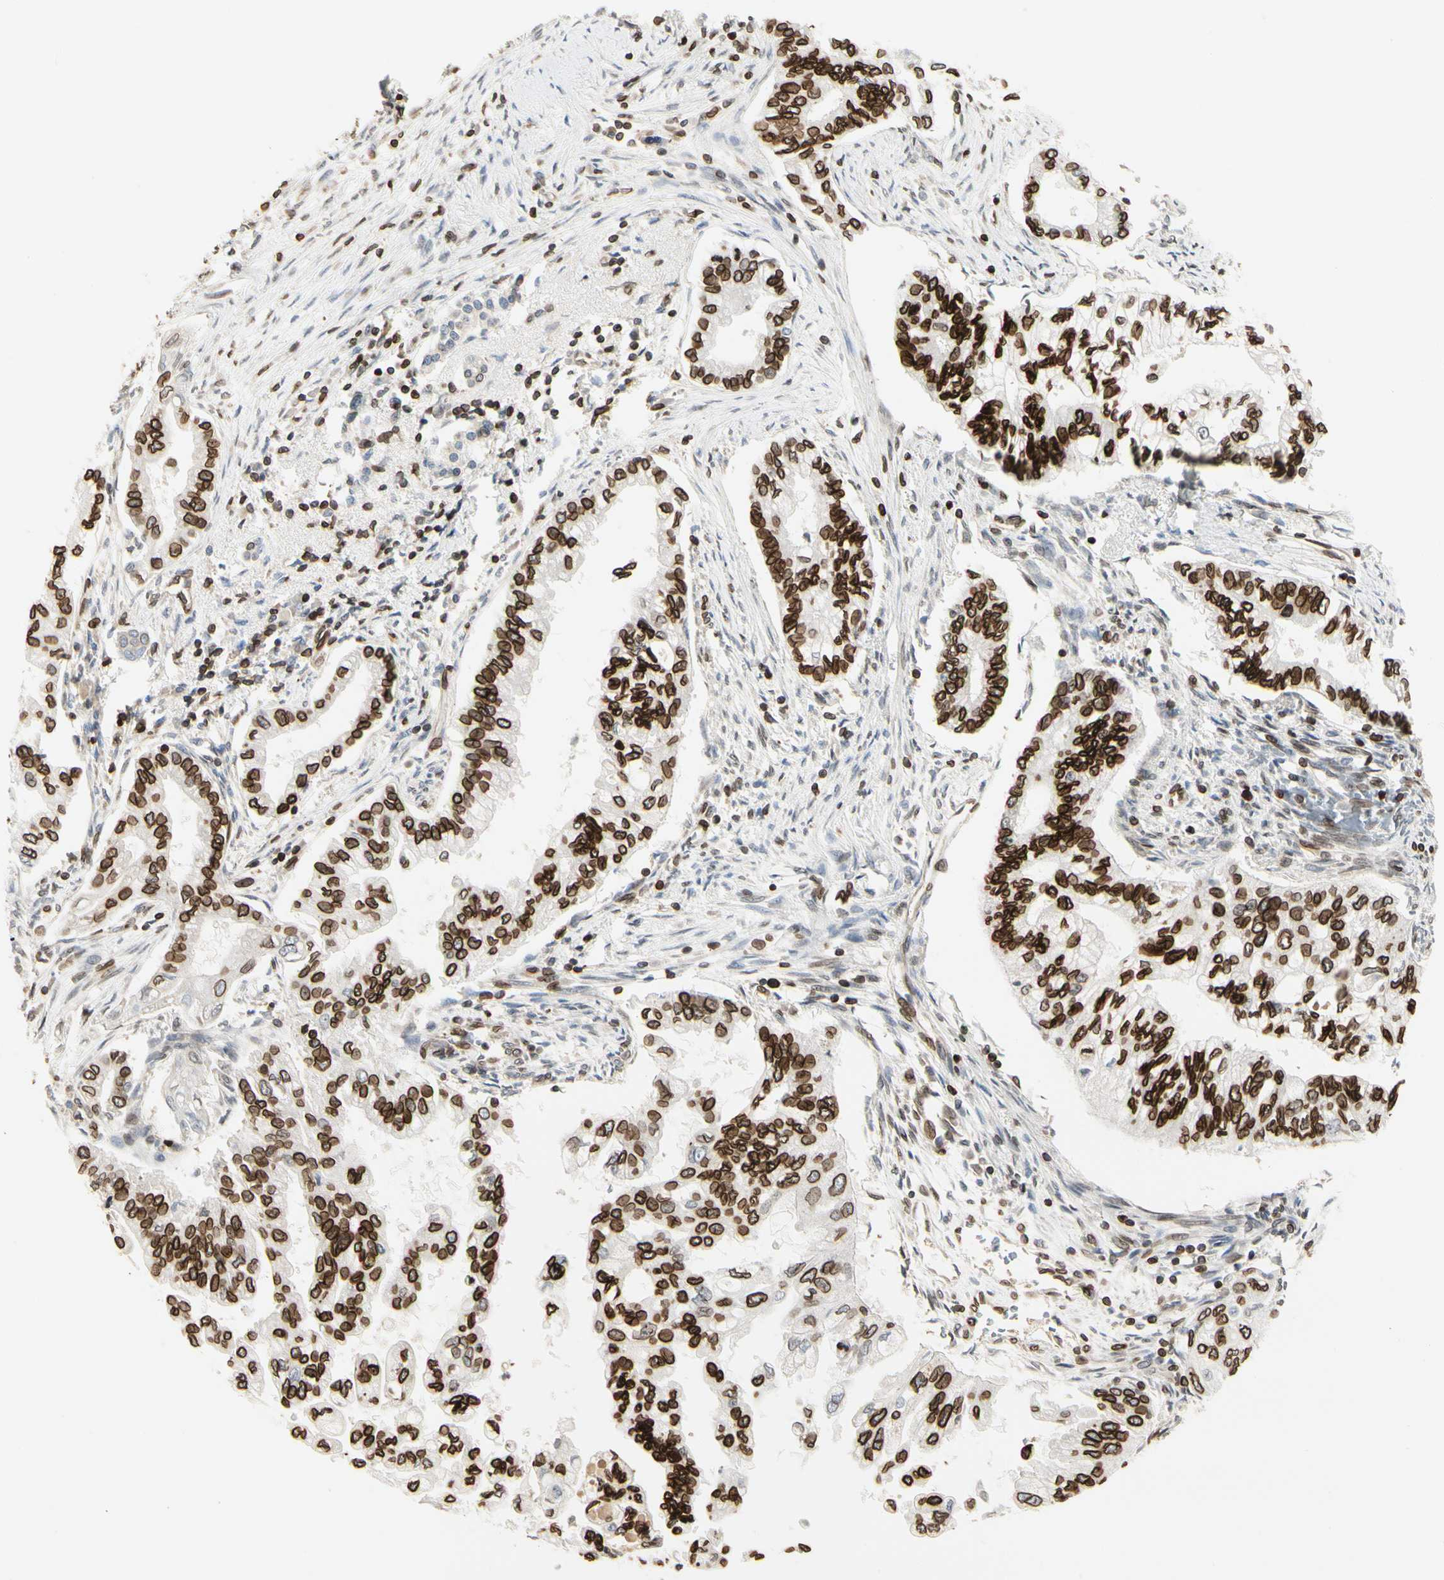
{"staining": {"intensity": "strong", "quantity": ">75%", "location": "cytoplasmic/membranous,nuclear"}, "tissue": "pancreatic cancer", "cell_type": "Tumor cells", "image_type": "cancer", "snomed": [{"axis": "morphology", "description": "Normal tissue, NOS"}, {"axis": "topography", "description": "Pancreas"}], "caption": "Tumor cells display high levels of strong cytoplasmic/membranous and nuclear staining in about >75% of cells in human pancreatic cancer. (Stains: DAB (3,3'-diaminobenzidine) in brown, nuclei in blue, Microscopy: brightfield microscopy at high magnification).", "gene": "TMPO", "patient": {"sex": "male", "age": 42}}